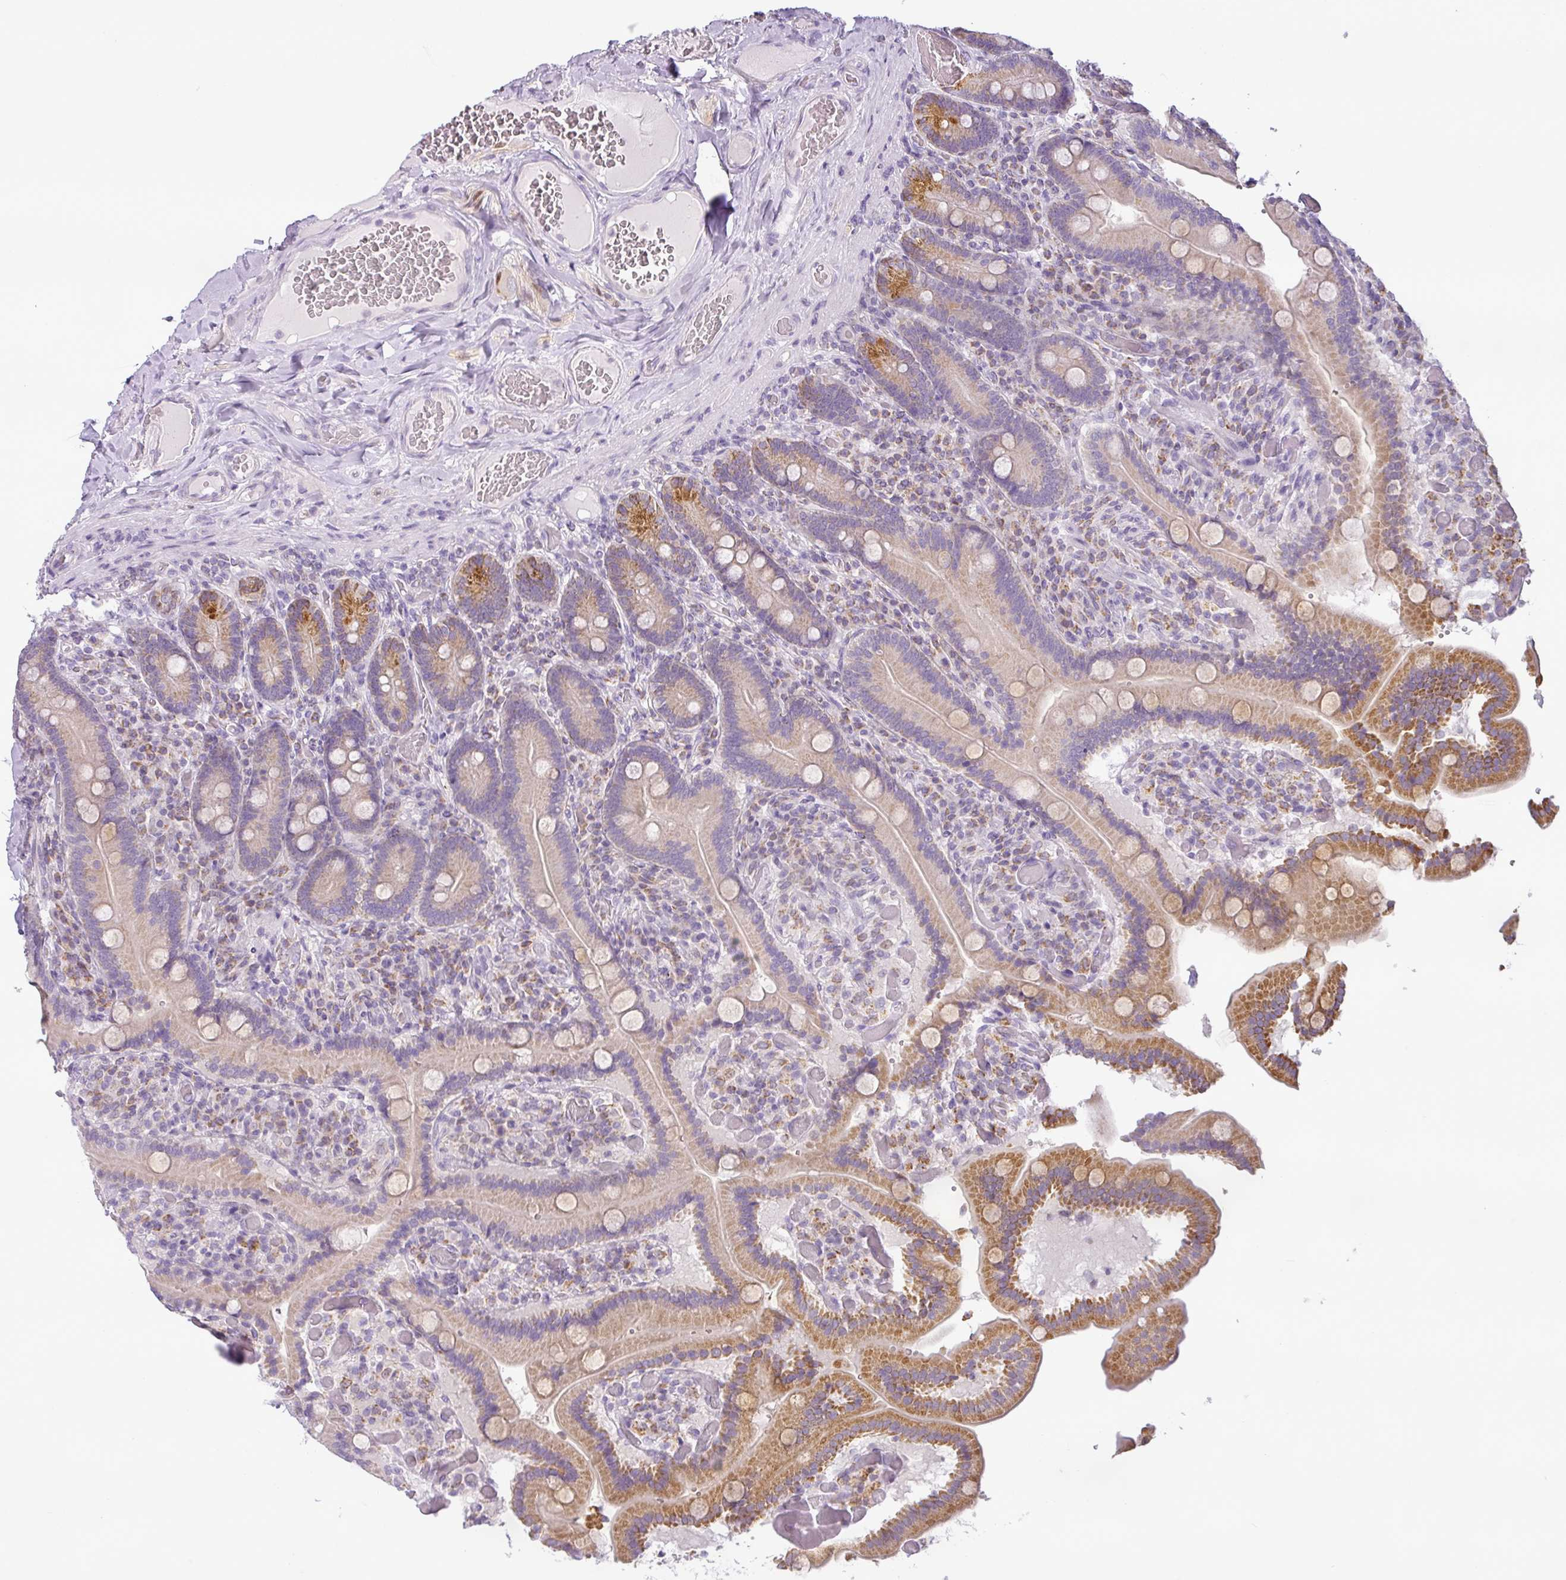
{"staining": {"intensity": "moderate", "quantity": "25%-75%", "location": "cytoplasmic/membranous"}, "tissue": "duodenum", "cell_type": "Glandular cells", "image_type": "normal", "snomed": [{"axis": "morphology", "description": "Normal tissue, NOS"}, {"axis": "topography", "description": "Duodenum"}], "caption": "Duodenum stained for a protein (brown) exhibits moderate cytoplasmic/membranous positive positivity in approximately 25%-75% of glandular cells.", "gene": "HMCN2", "patient": {"sex": "female", "age": 62}}